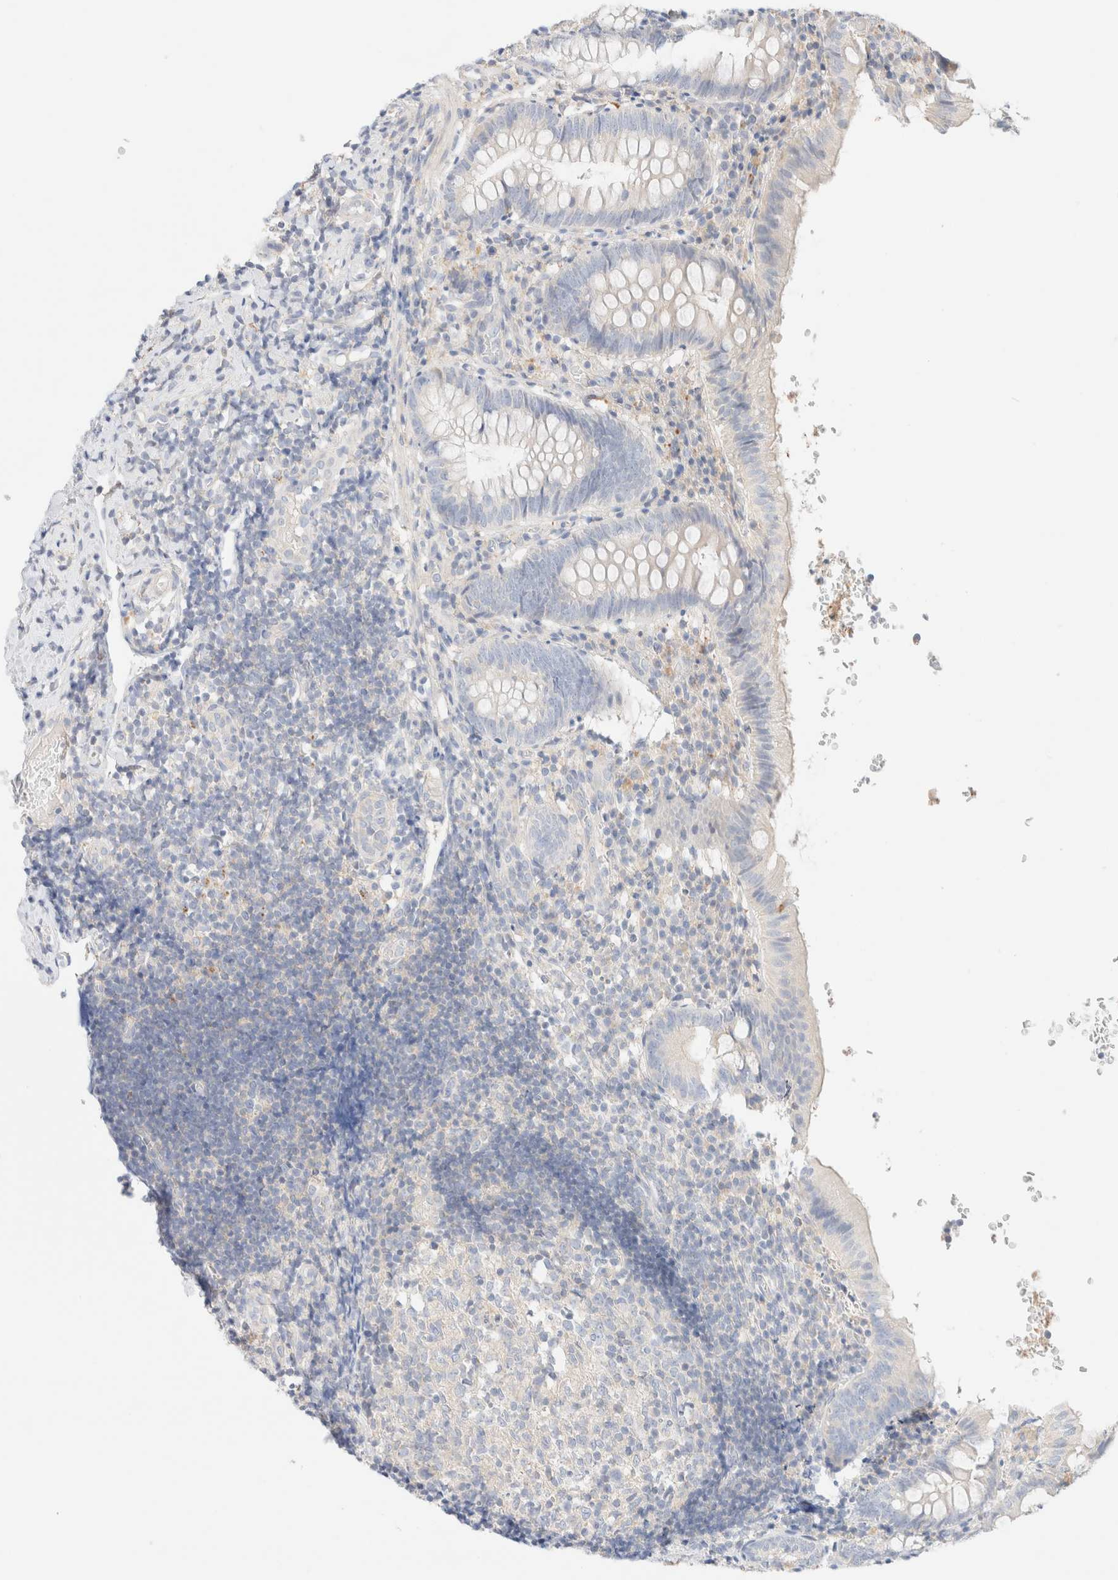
{"staining": {"intensity": "negative", "quantity": "none", "location": "none"}, "tissue": "appendix", "cell_type": "Glandular cells", "image_type": "normal", "snomed": [{"axis": "morphology", "description": "Normal tissue, NOS"}, {"axis": "topography", "description": "Appendix"}], "caption": "Human appendix stained for a protein using immunohistochemistry exhibits no staining in glandular cells.", "gene": "SARM1", "patient": {"sex": "male", "age": 8}}